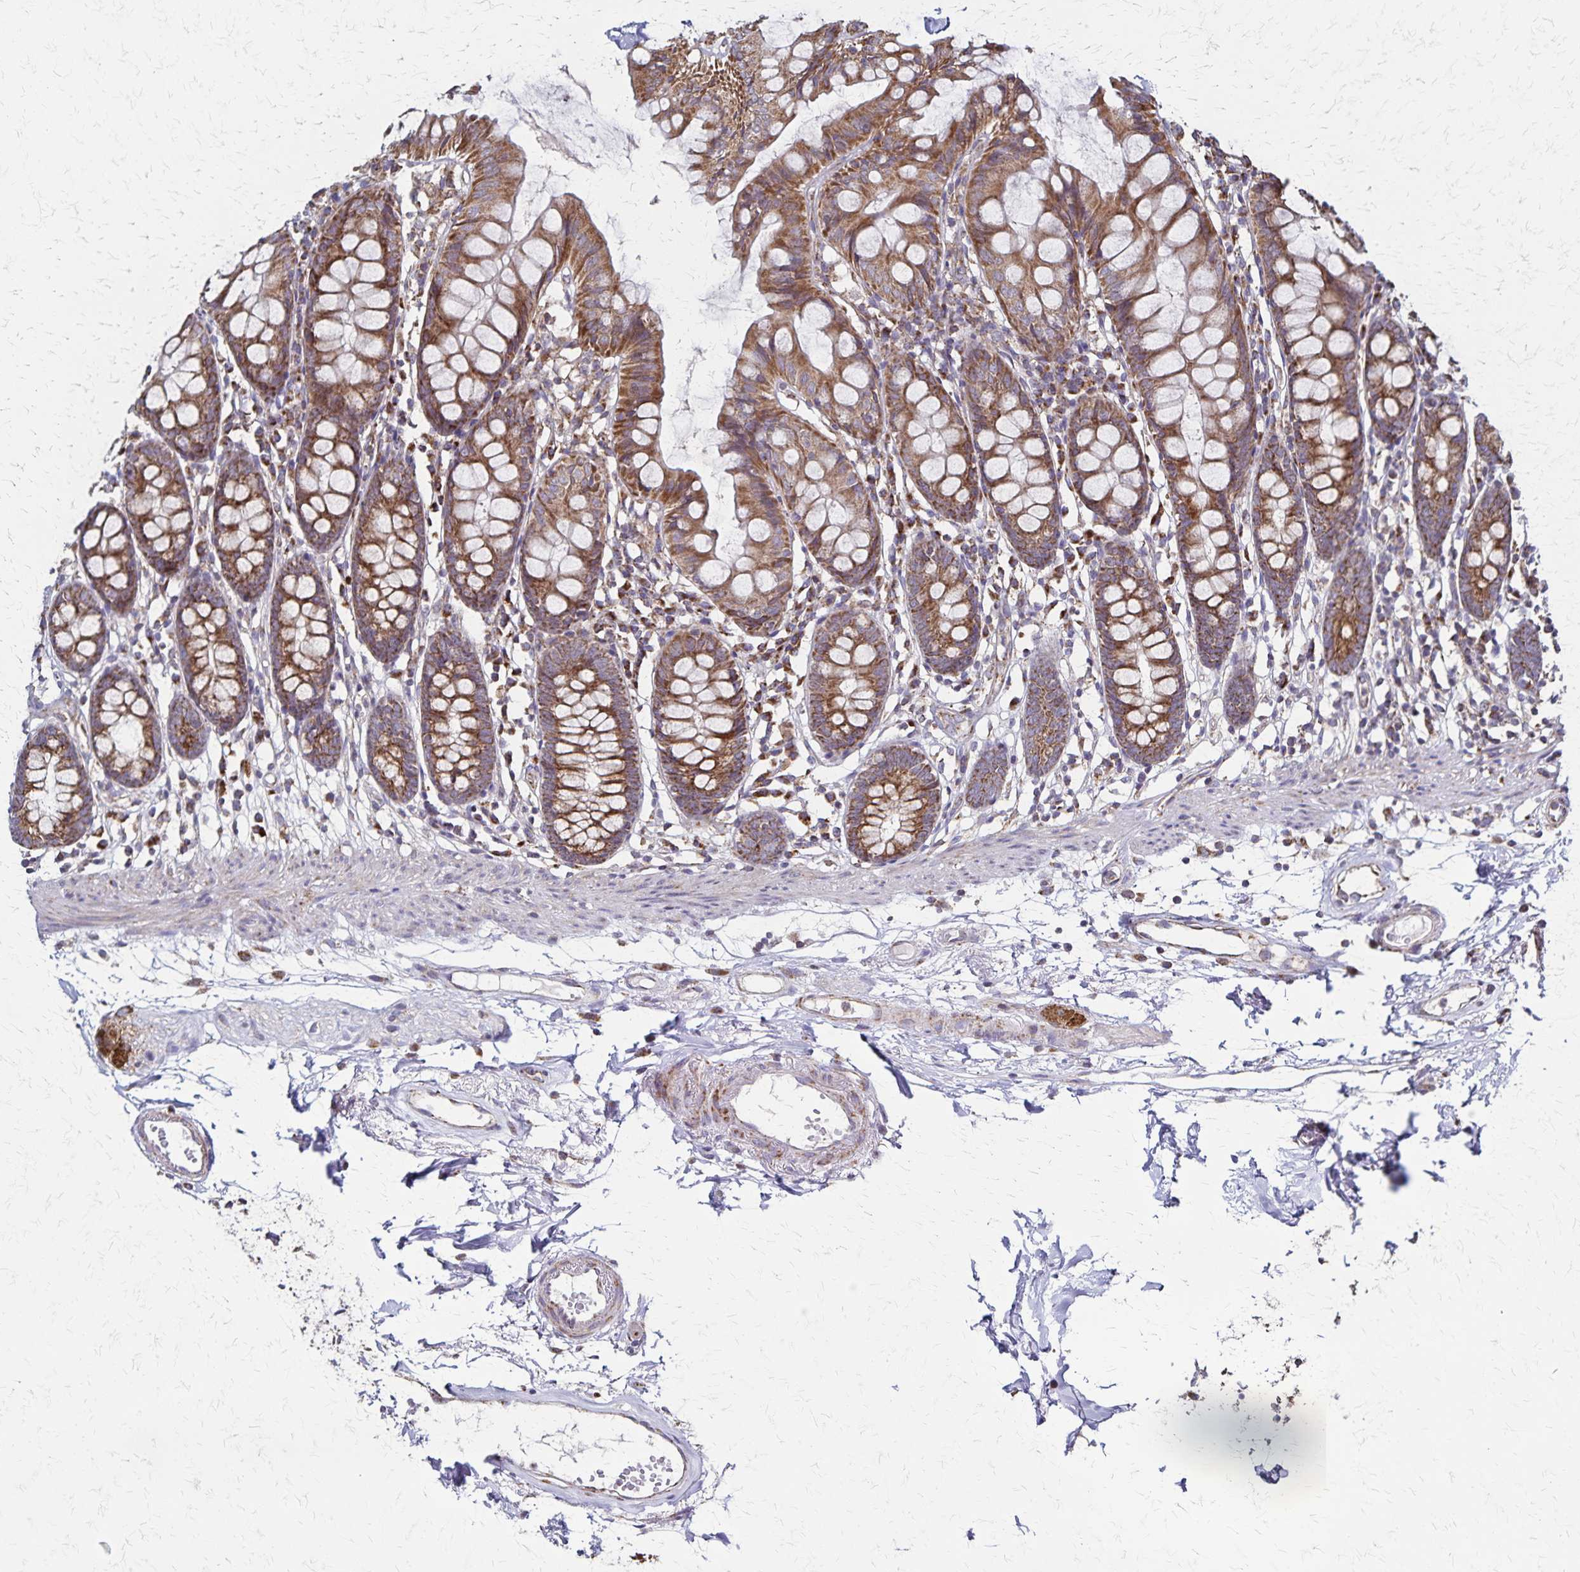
{"staining": {"intensity": "moderate", "quantity": "25%-75%", "location": "cytoplasmic/membranous"}, "tissue": "colon", "cell_type": "Endothelial cells", "image_type": "normal", "snomed": [{"axis": "morphology", "description": "Normal tissue, NOS"}, {"axis": "topography", "description": "Colon"}], "caption": "Immunohistochemical staining of normal human colon exhibits moderate cytoplasmic/membranous protein positivity in approximately 25%-75% of endothelial cells. (IHC, brightfield microscopy, high magnification).", "gene": "NFS1", "patient": {"sex": "female", "age": 84}}